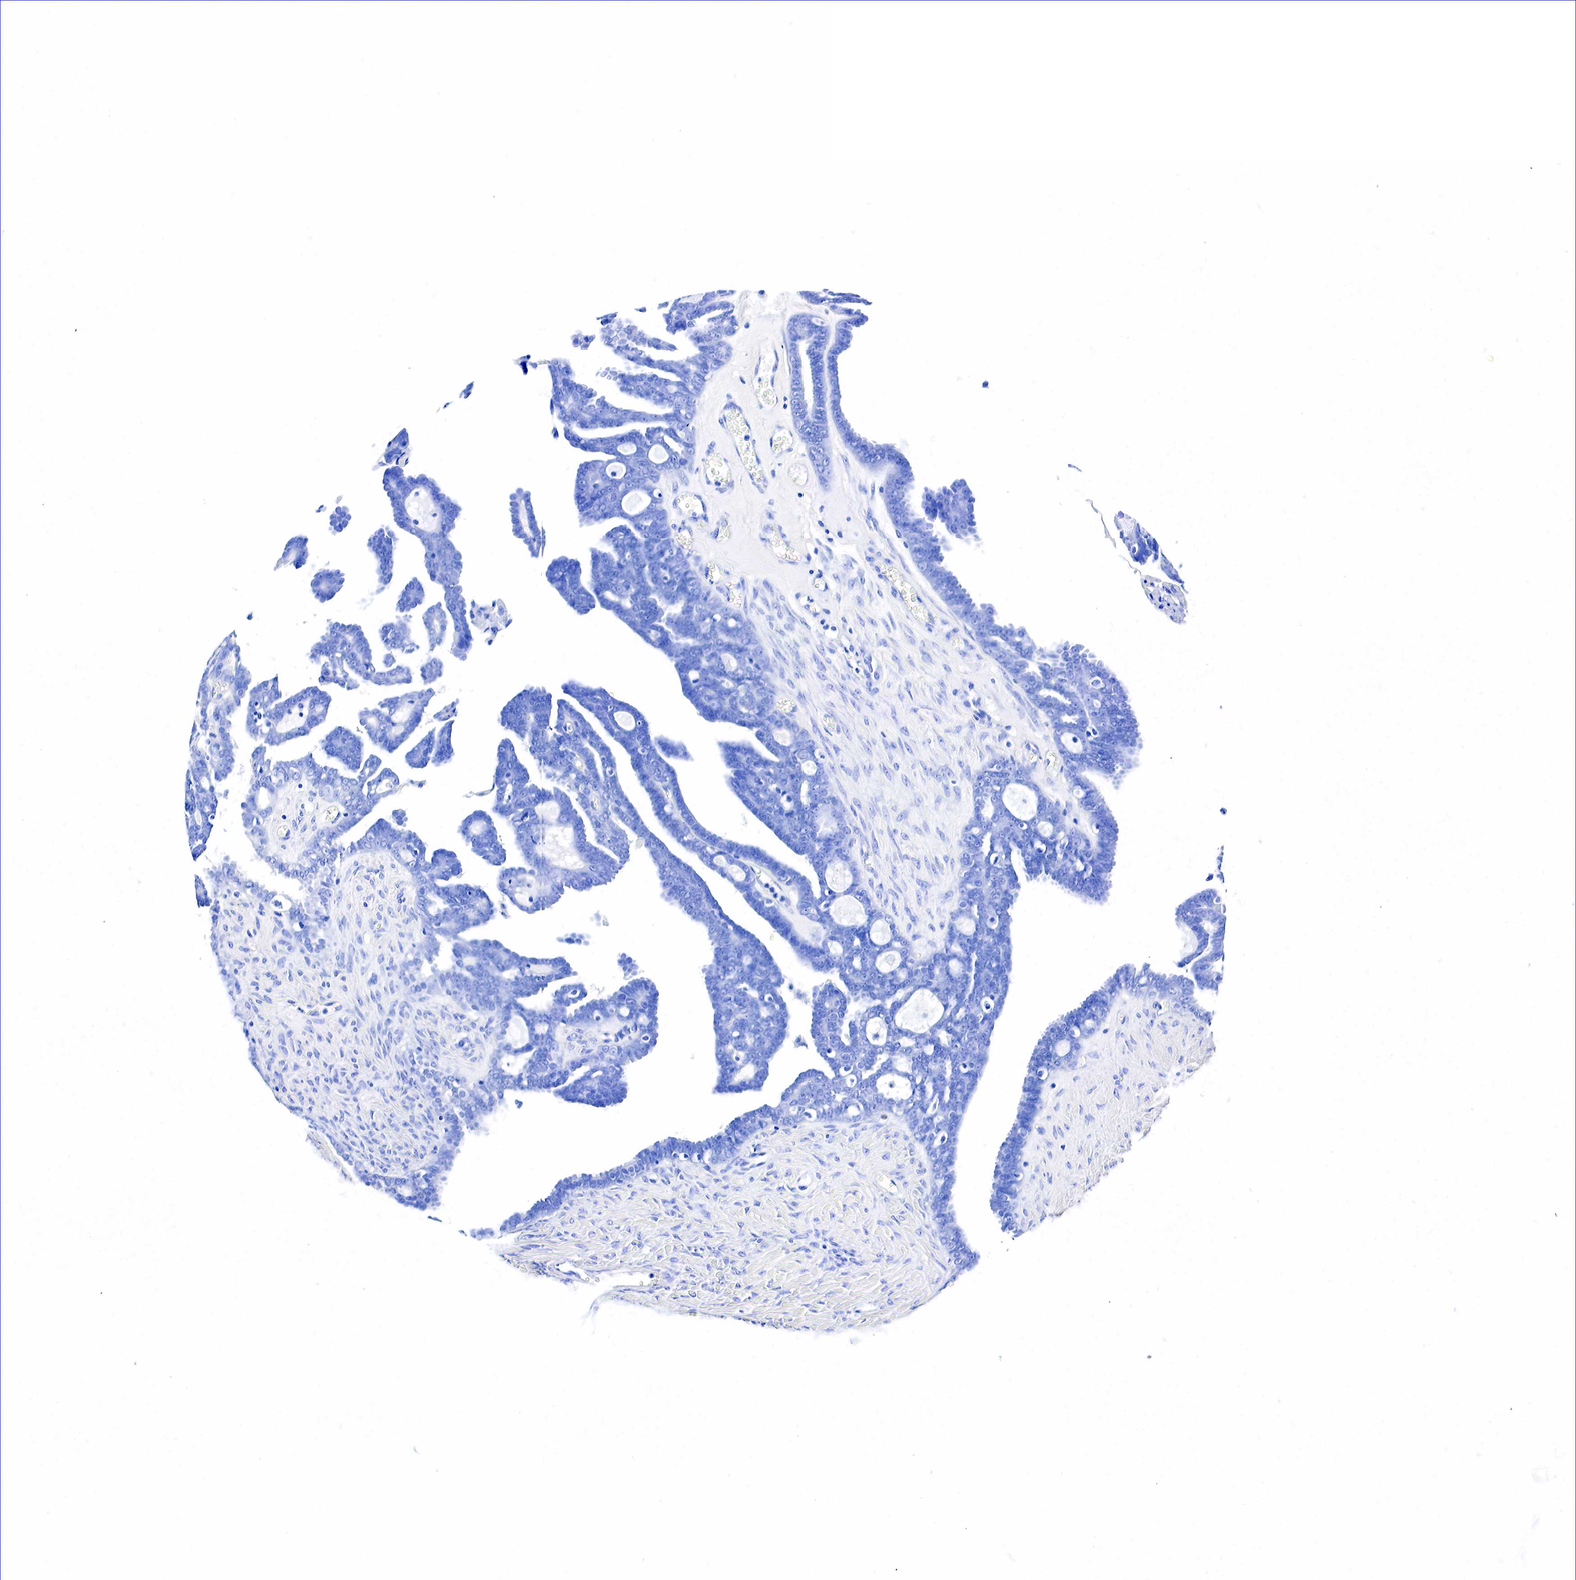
{"staining": {"intensity": "negative", "quantity": "none", "location": "none"}, "tissue": "ovarian cancer", "cell_type": "Tumor cells", "image_type": "cancer", "snomed": [{"axis": "morphology", "description": "Cystadenocarcinoma, serous, NOS"}, {"axis": "topography", "description": "Ovary"}], "caption": "Immunohistochemical staining of ovarian cancer reveals no significant positivity in tumor cells.", "gene": "ACP3", "patient": {"sex": "female", "age": 71}}